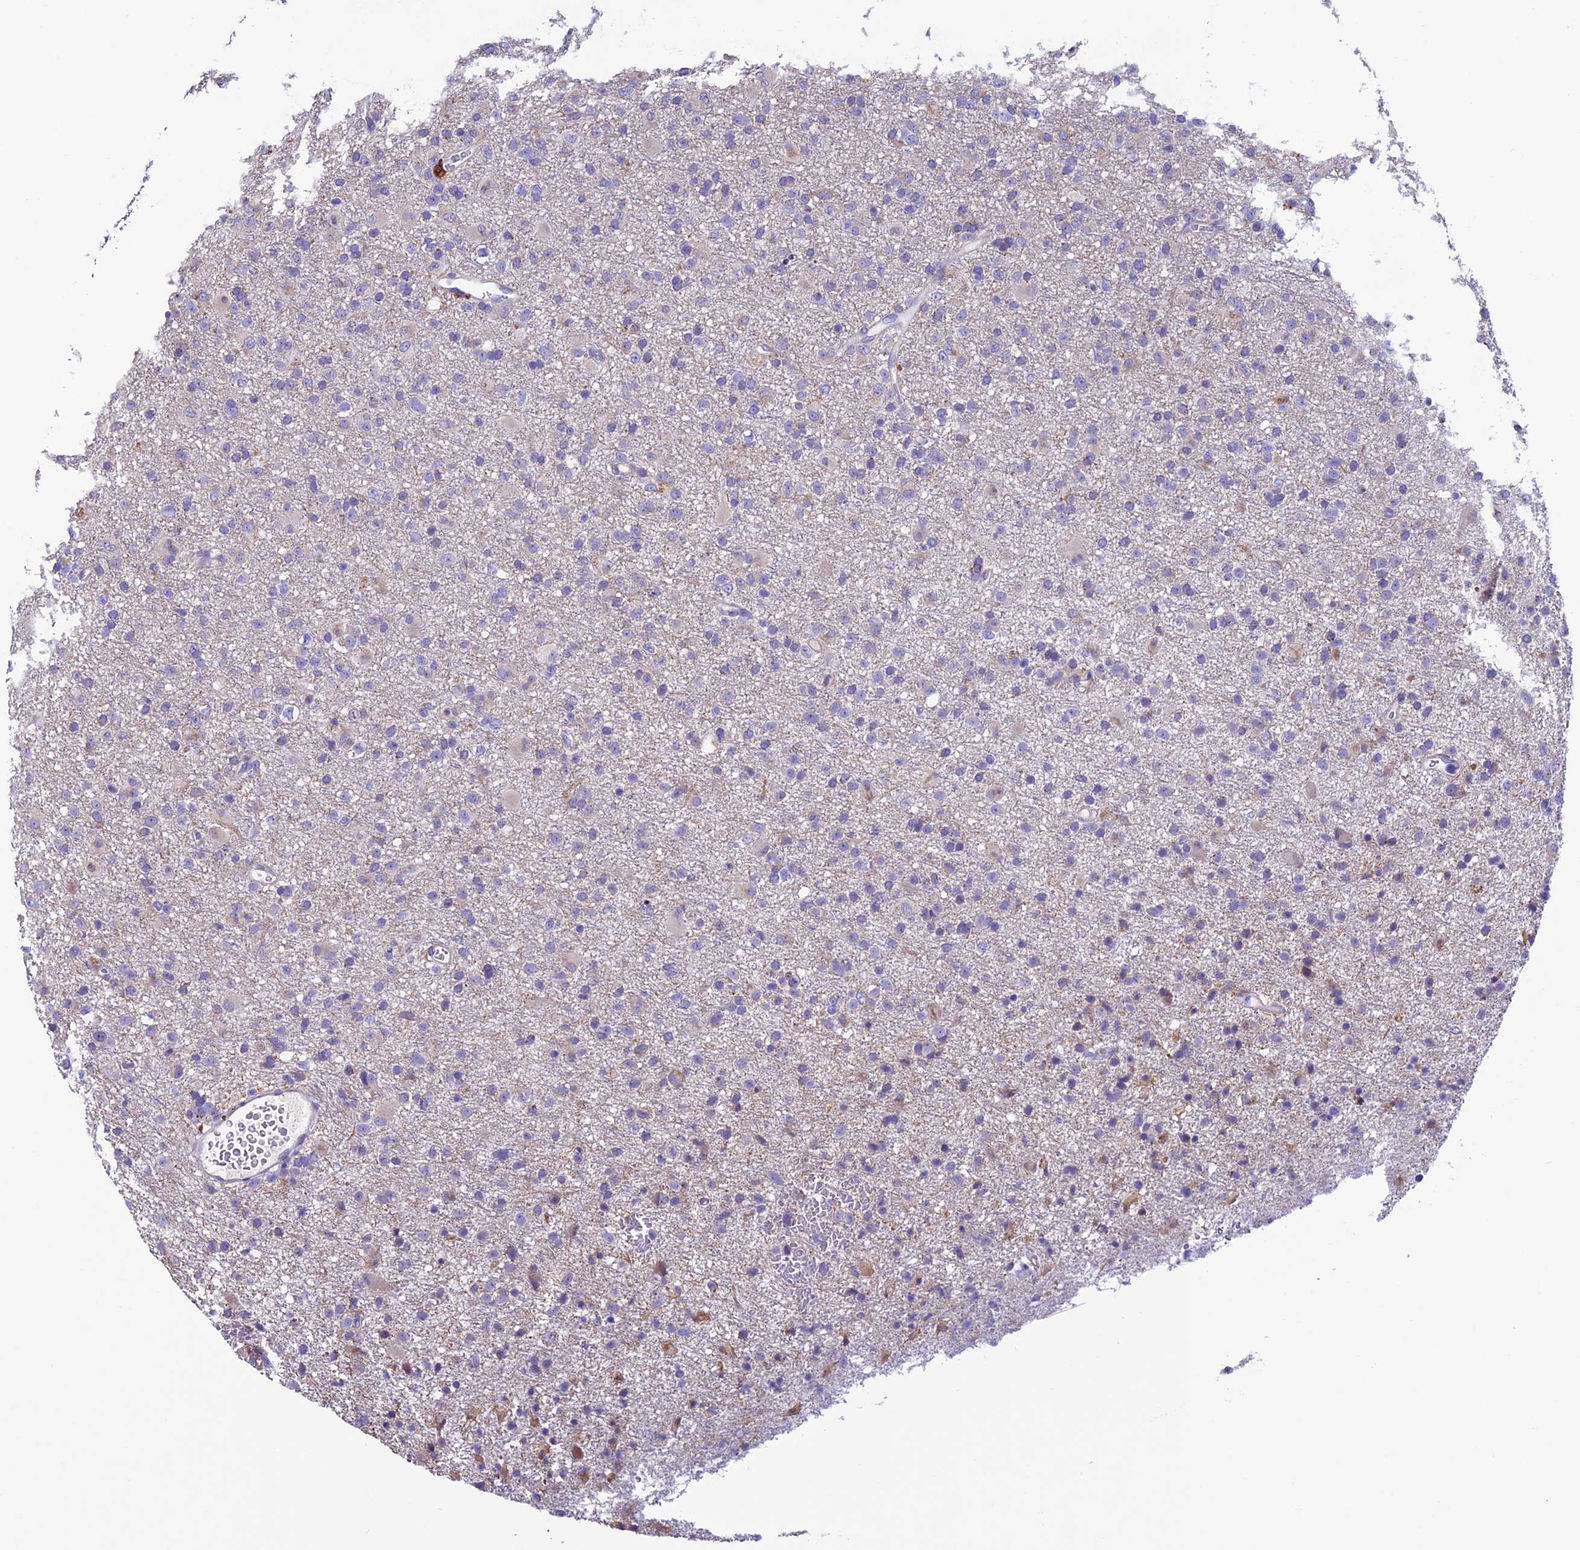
{"staining": {"intensity": "negative", "quantity": "none", "location": "none"}, "tissue": "glioma", "cell_type": "Tumor cells", "image_type": "cancer", "snomed": [{"axis": "morphology", "description": "Glioma, malignant, Low grade"}, {"axis": "topography", "description": "Brain"}], "caption": "High power microscopy photomicrograph of an immunohistochemistry image of glioma, revealing no significant positivity in tumor cells.", "gene": "FAM178B", "patient": {"sex": "male", "age": 65}}